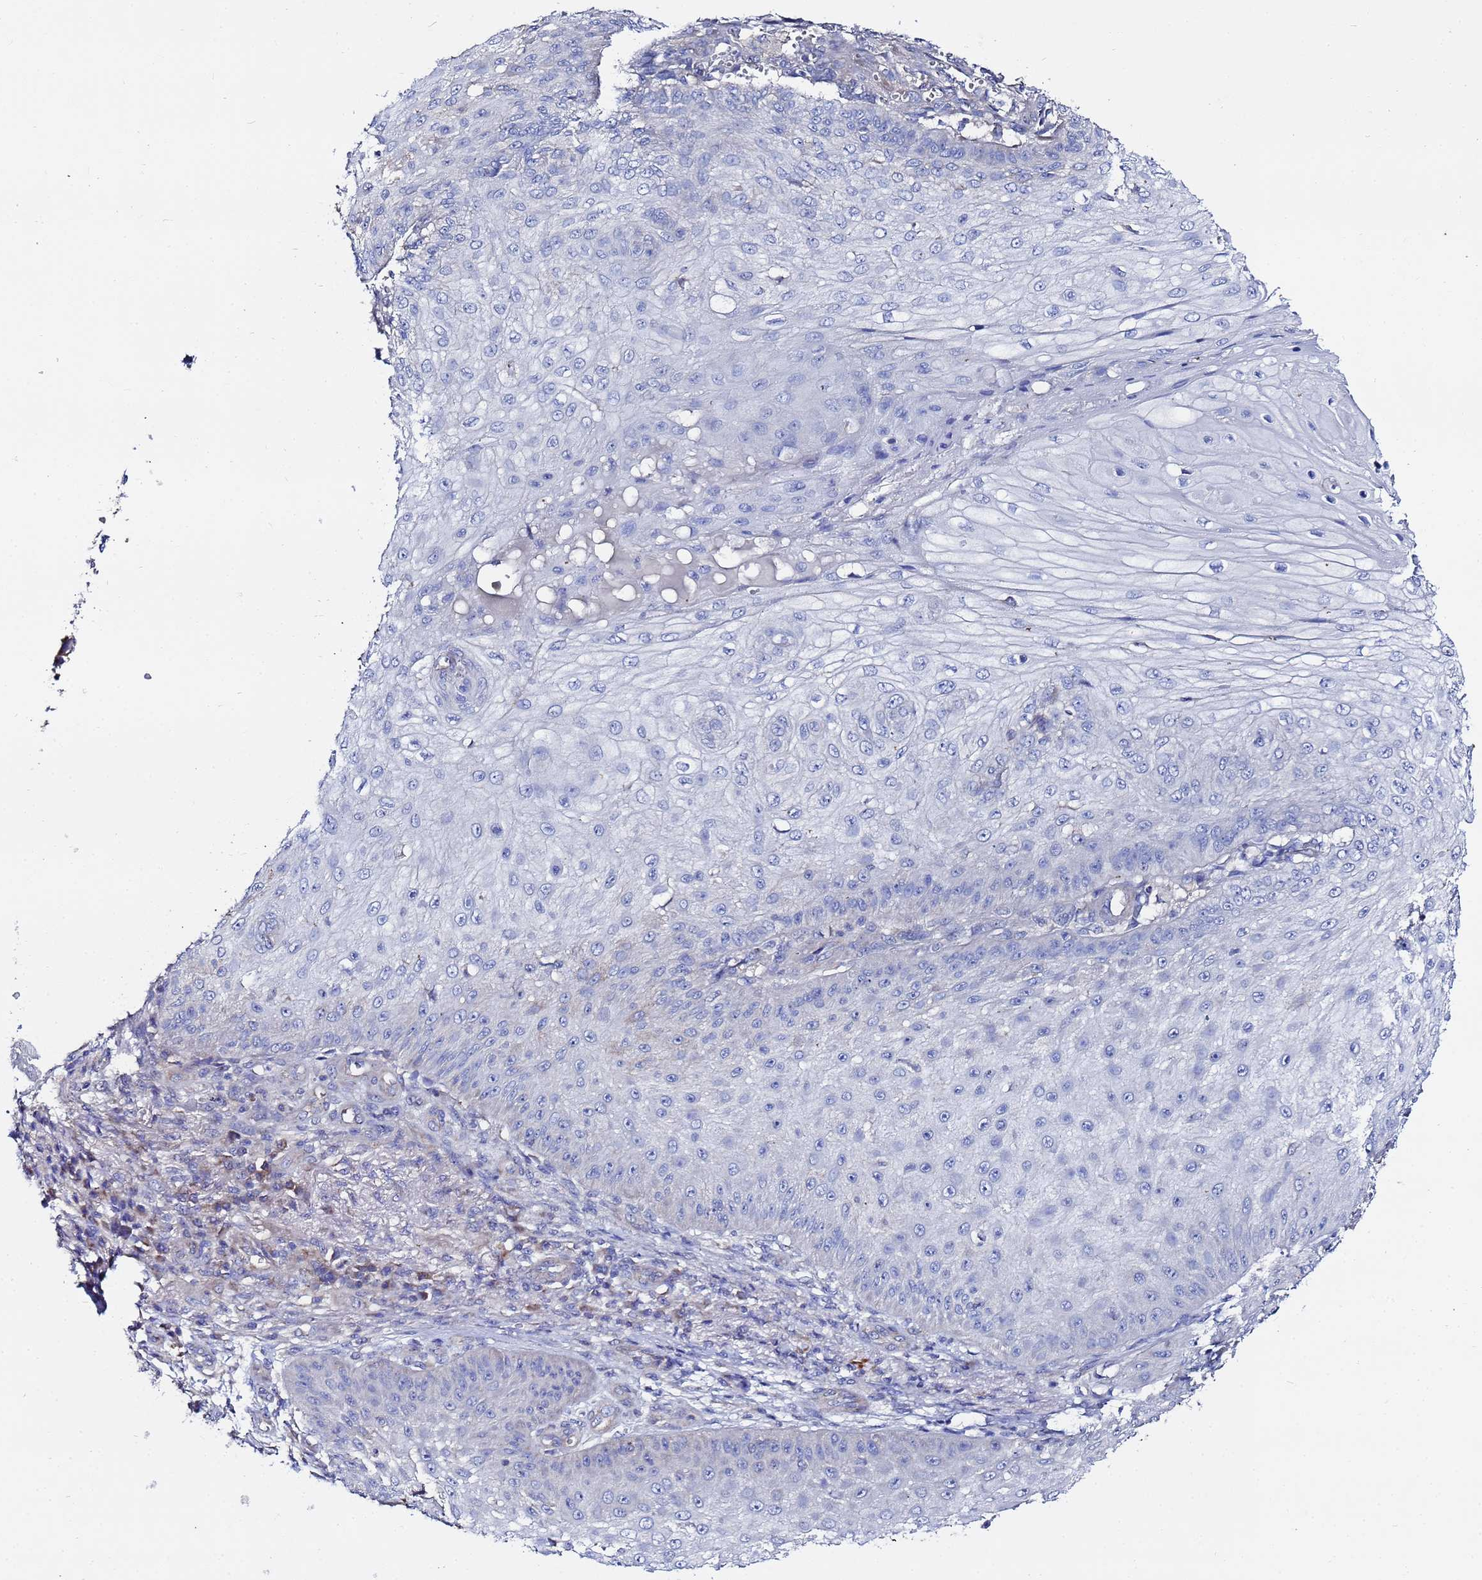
{"staining": {"intensity": "negative", "quantity": "none", "location": "none"}, "tissue": "skin cancer", "cell_type": "Tumor cells", "image_type": "cancer", "snomed": [{"axis": "morphology", "description": "Squamous cell carcinoma, NOS"}, {"axis": "topography", "description": "Skin"}], "caption": "The histopathology image demonstrates no significant expression in tumor cells of squamous cell carcinoma (skin).", "gene": "FAHD2A", "patient": {"sex": "male", "age": 70}}